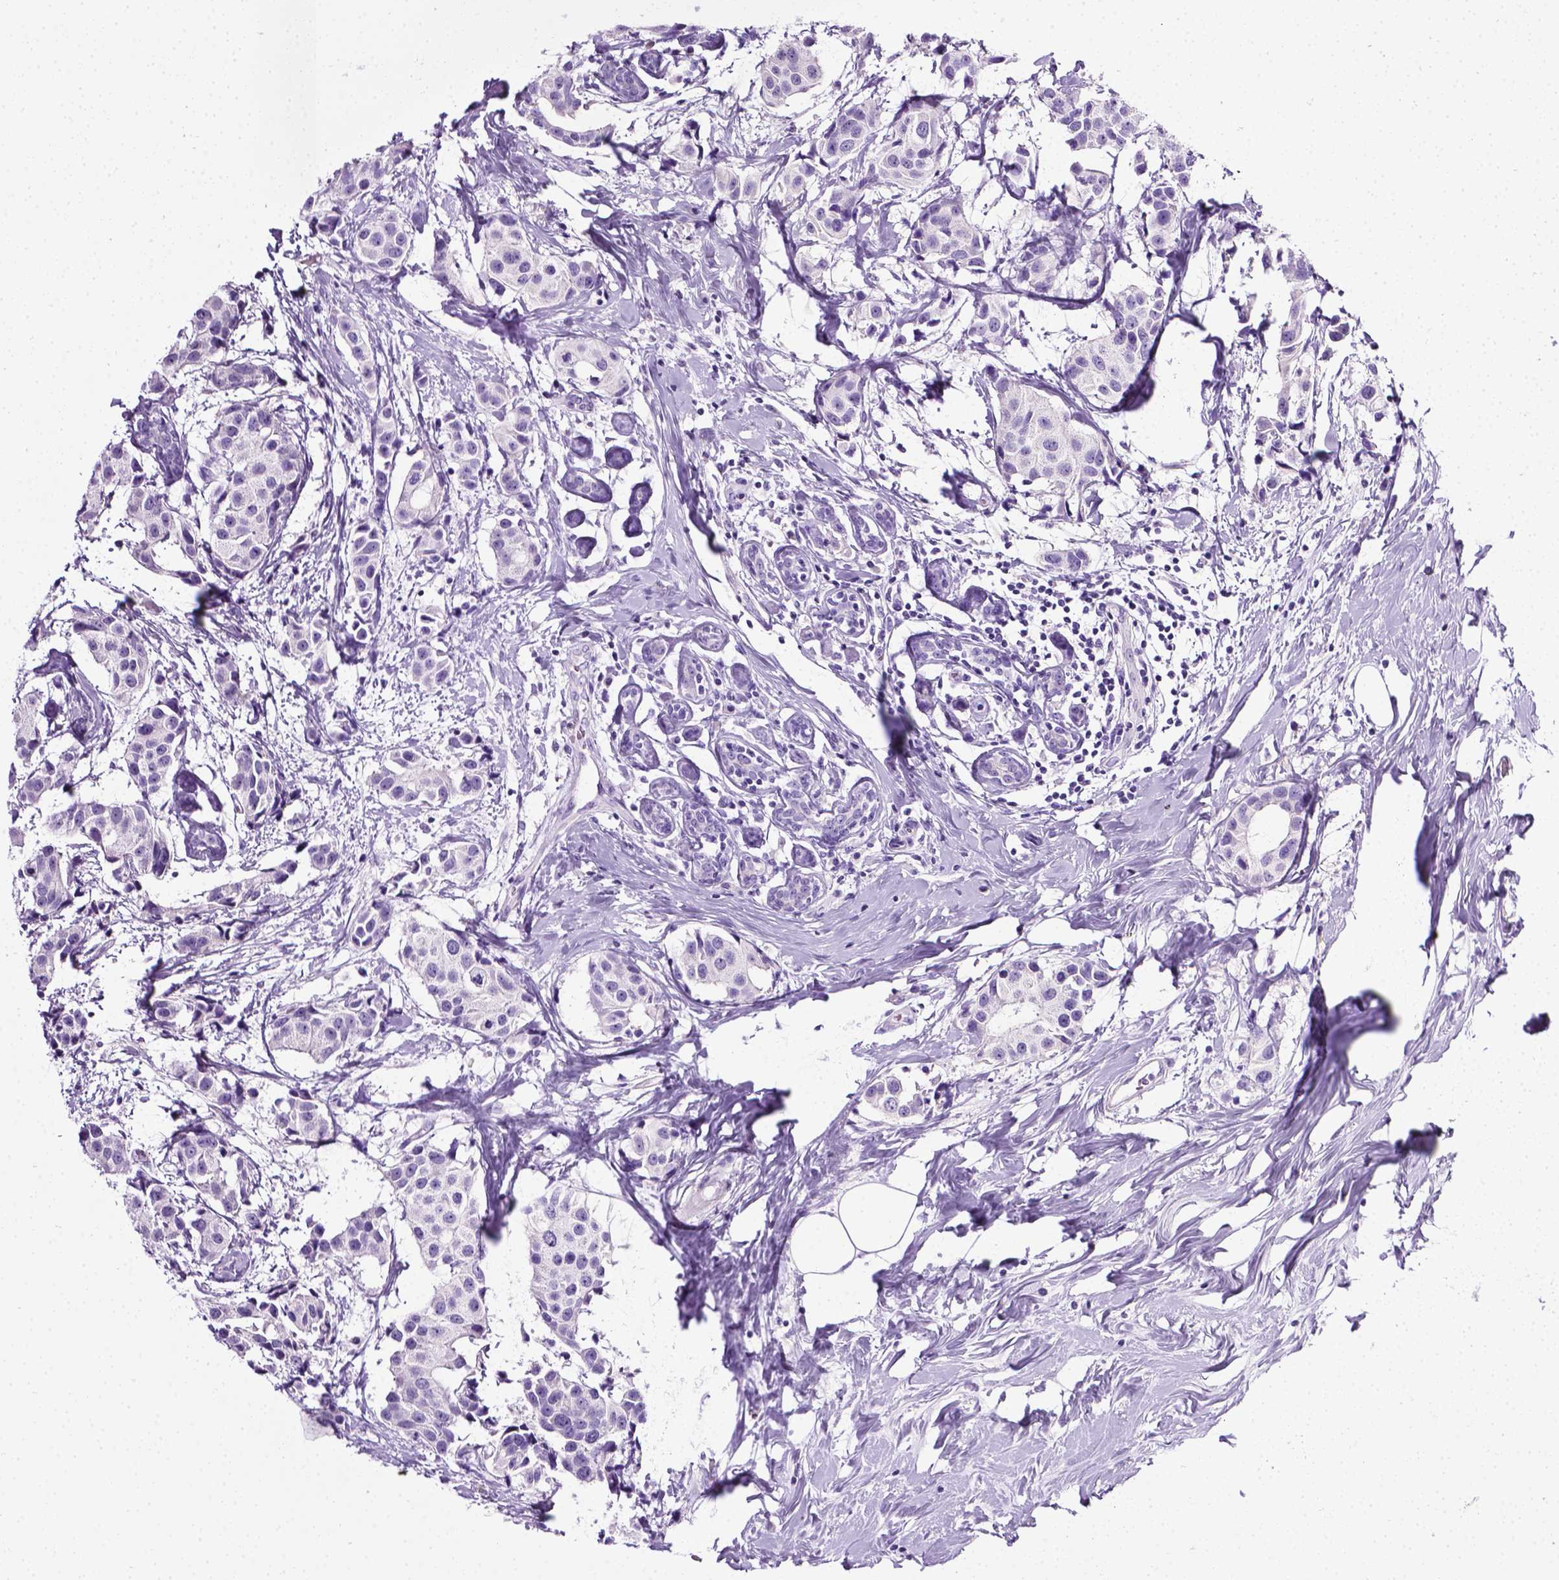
{"staining": {"intensity": "negative", "quantity": "none", "location": "none"}, "tissue": "breast cancer", "cell_type": "Tumor cells", "image_type": "cancer", "snomed": [{"axis": "morphology", "description": "Normal tissue, NOS"}, {"axis": "morphology", "description": "Duct carcinoma"}, {"axis": "topography", "description": "Breast"}], "caption": "Immunohistochemical staining of human breast cancer (invasive ductal carcinoma) demonstrates no significant expression in tumor cells. (DAB IHC with hematoxylin counter stain).", "gene": "LELP1", "patient": {"sex": "female", "age": 39}}